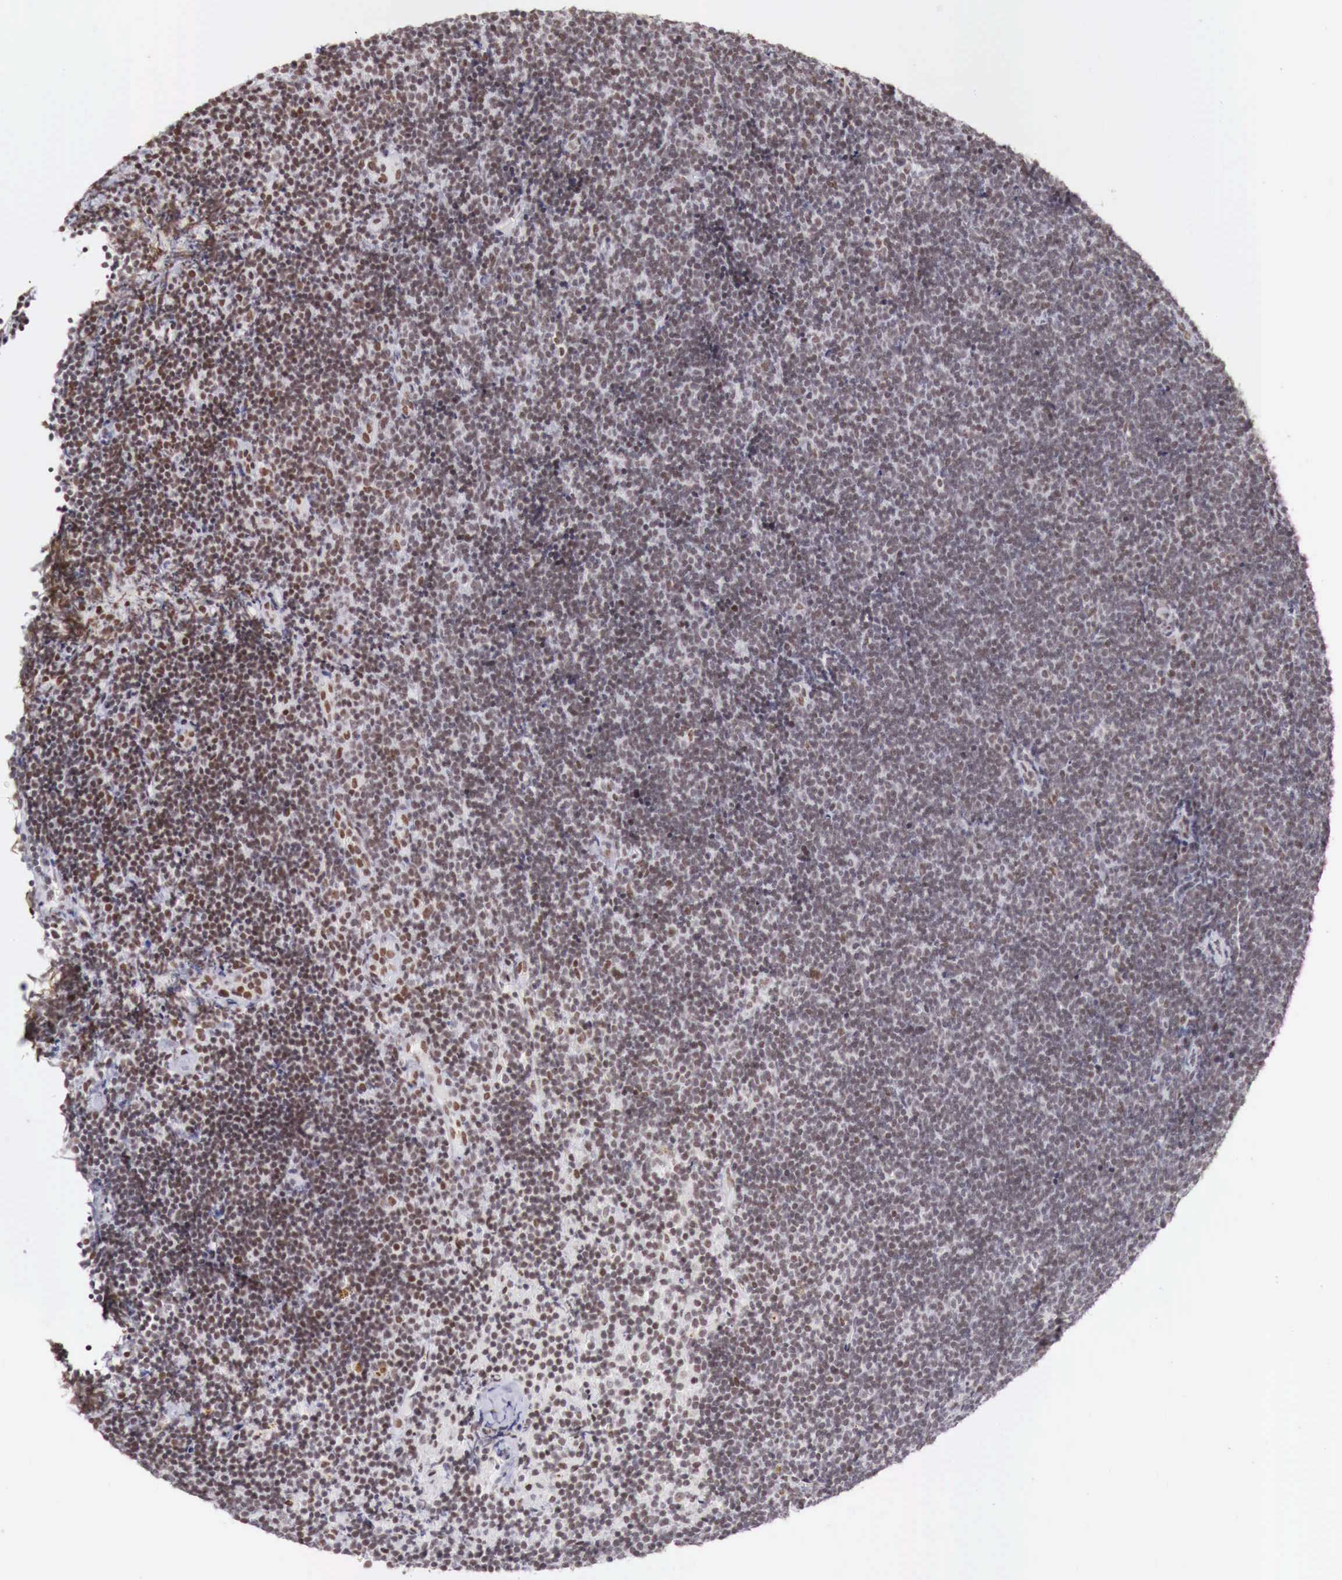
{"staining": {"intensity": "moderate", "quantity": "25%-75%", "location": "cytoplasmic/membranous"}, "tissue": "lymphoma", "cell_type": "Tumor cells", "image_type": "cancer", "snomed": [{"axis": "morphology", "description": "Malignant lymphoma, non-Hodgkin's type, Low grade"}, {"axis": "topography", "description": "Lymph node"}], "caption": "Immunohistochemical staining of low-grade malignant lymphoma, non-Hodgkin's type exhibits medium levels of moderate cytoplasmic/membranous staining in approximately 25%-75% of tumor cells.", "gene": "PHF14", "patient": {"sex": "female", "age": 51}}